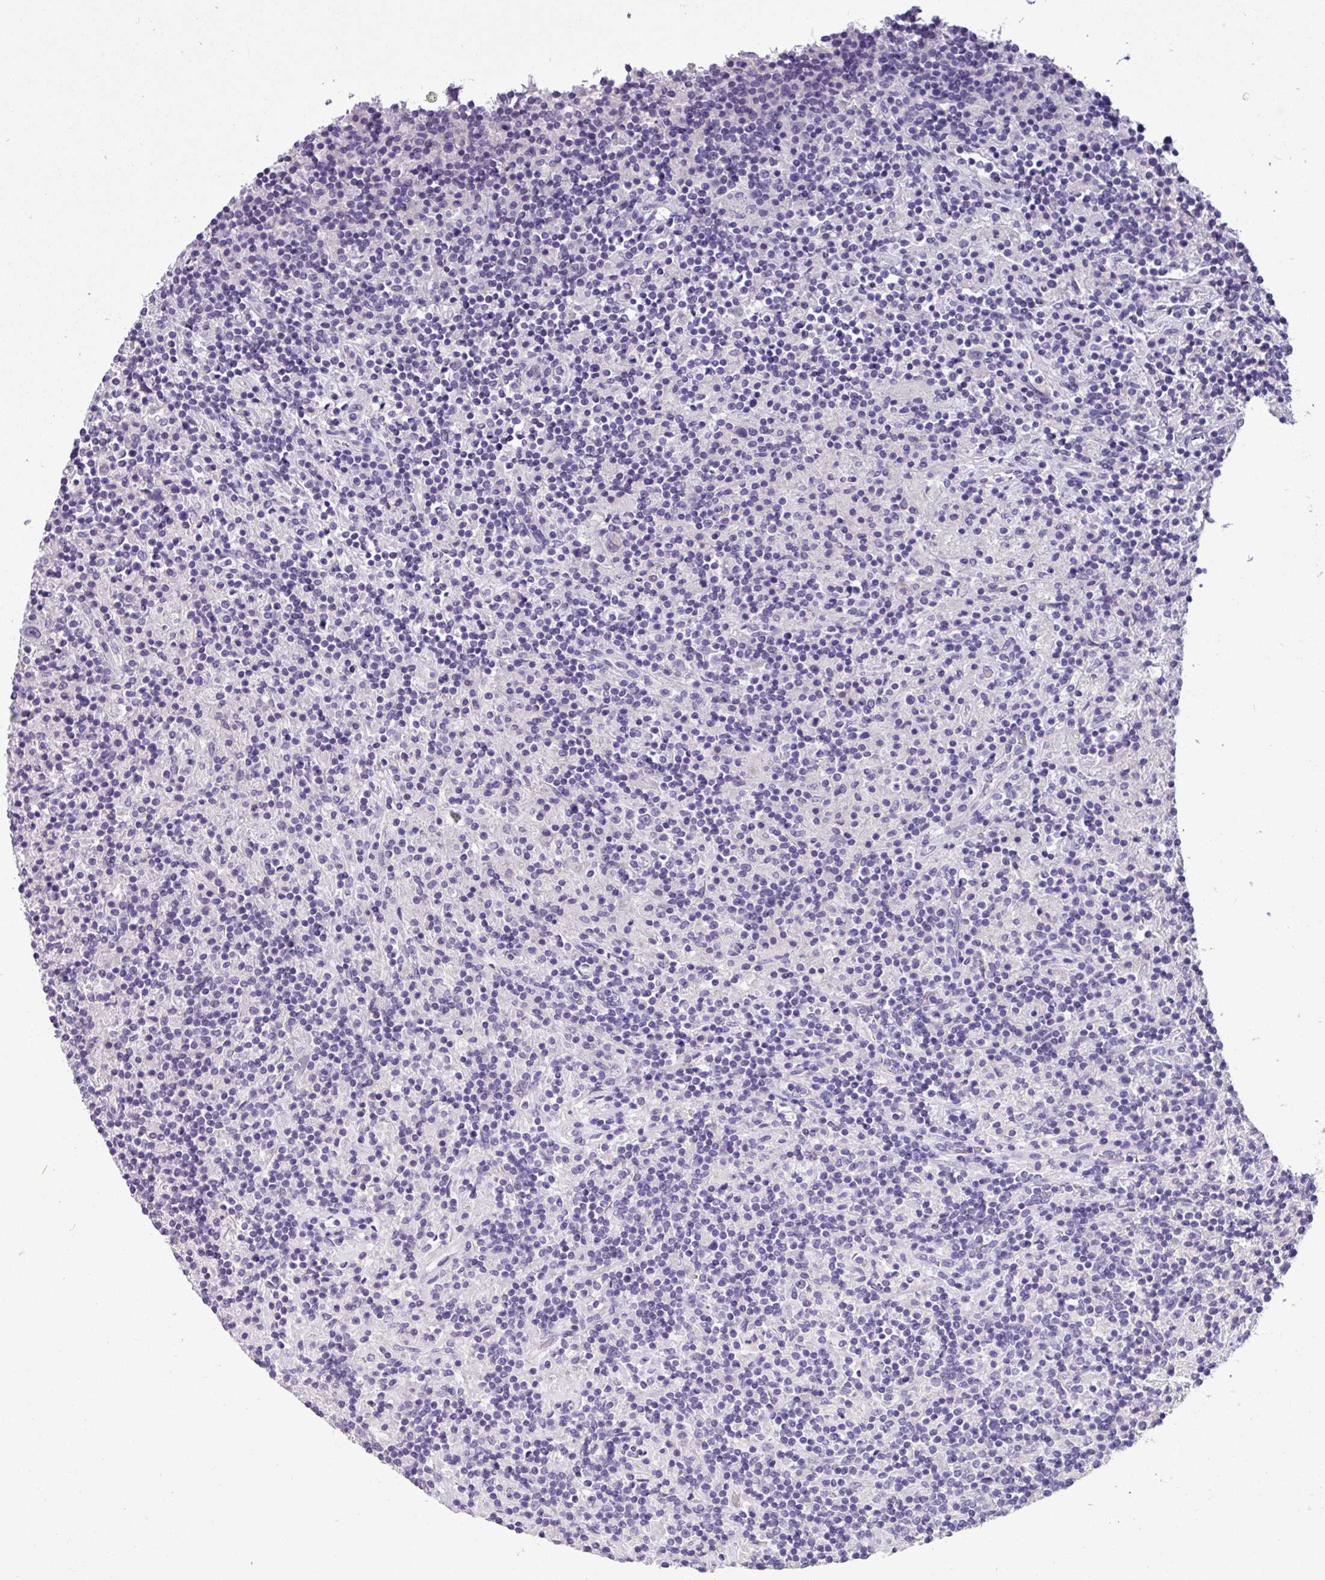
{"staining": {"intensity": "negative", "quantity": "none", "location": "none"}, "tissue": "lymphoma", "cell_type": "Tumor cells", "image_type": "cancer", "snomed": [{"axis": "morphology", "description": "Hodgkin's disease, NOS"}, {"axis": "topography", "description": "Lymph node"}], "caption": "The micrograph displays no significant staining in tumor cells of lymphoma.", "gene": "EPCAM", "patient": {"sex": "male", "age": 70}}